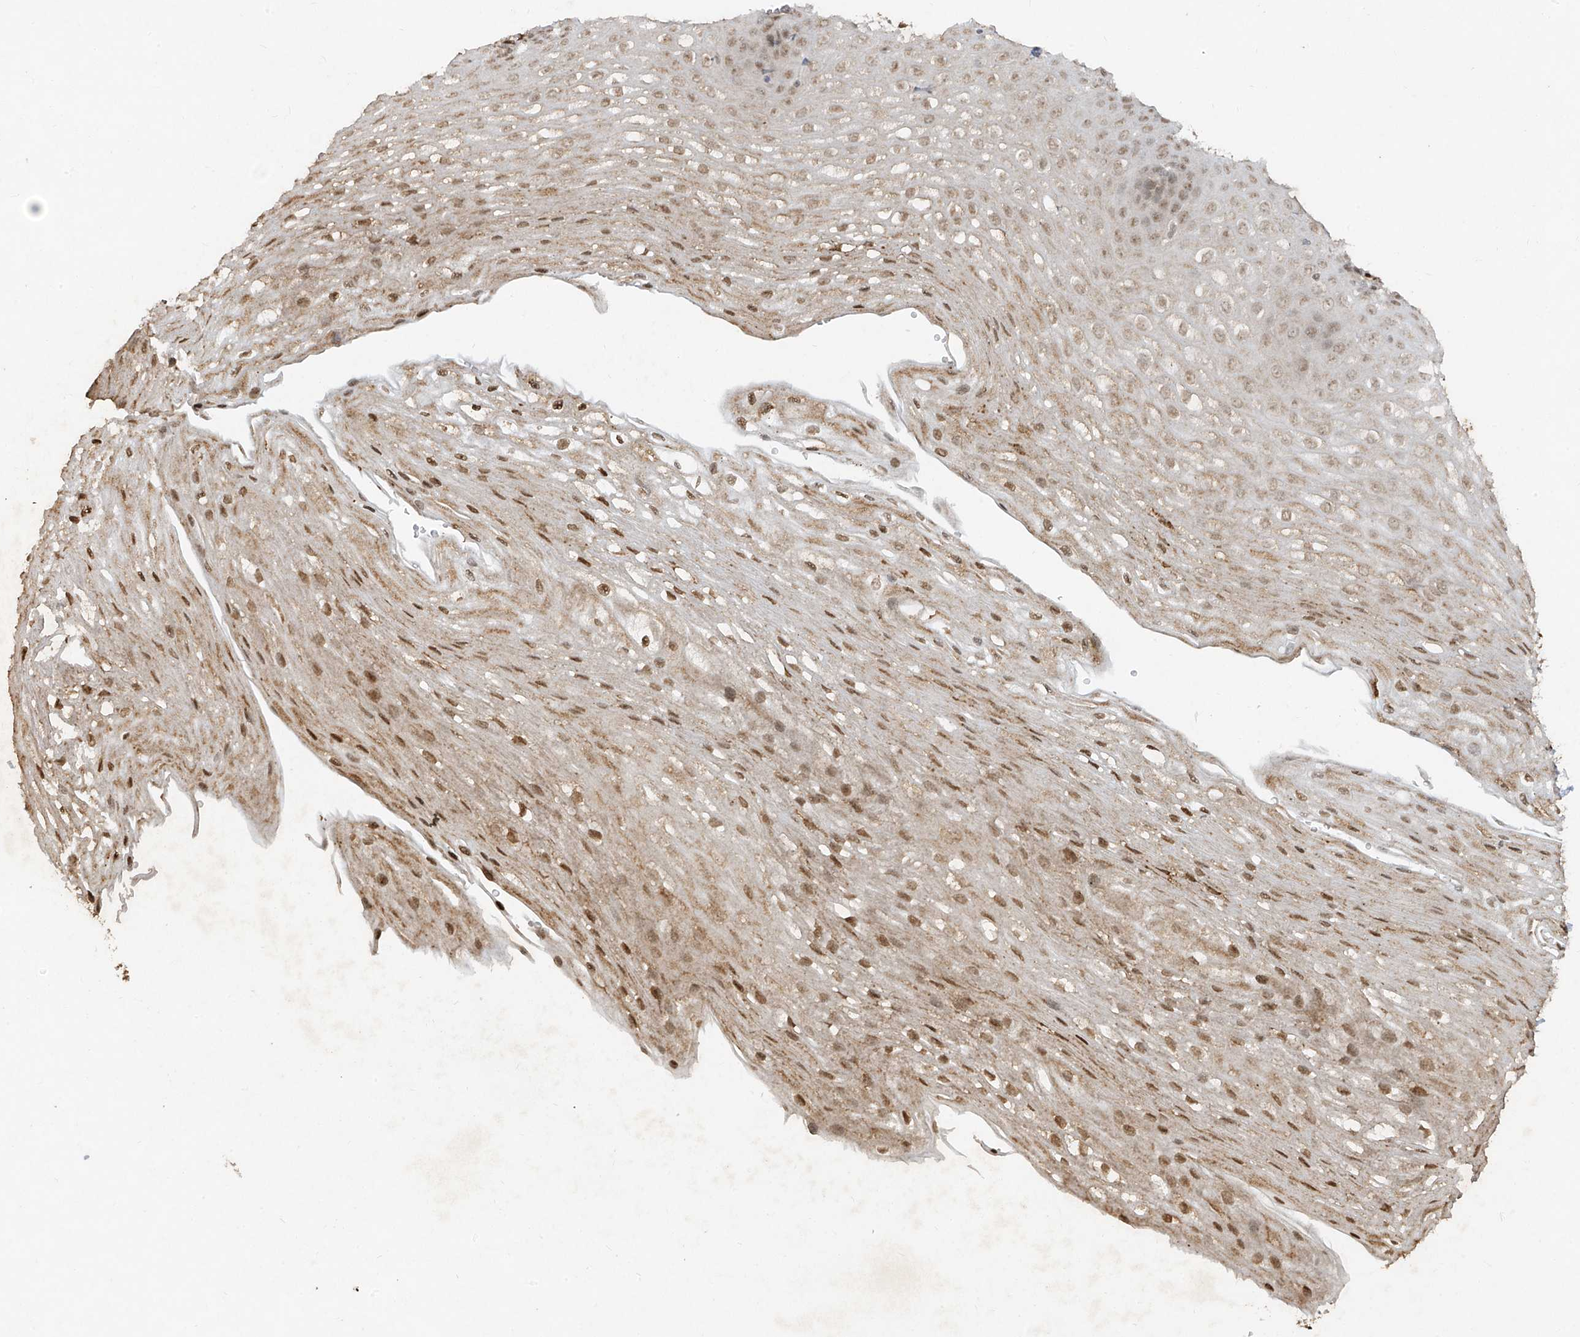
{"staining": {"intensity": "moderate", "quantity": ">75%", "location": "nuclear"}, "tissue": "esophagus", "cell_type": "Squamous epithelial cells", "image_type": "normal", "snomed": [{"axis": "morphology", "description": "Normal tissue, NOS"}, {"axis": "topography", "description": "Esophagus"}], "caption": "Esophagus stained with DAB IHC reveals medium levels of moderate nuclear staining in approximately >75% of squamous epithelial cells. (DAB IHC with brightfield microscopy, high magnification).", "gene": "ATRIP", "patient": {"sex": "female", "age": 66}}